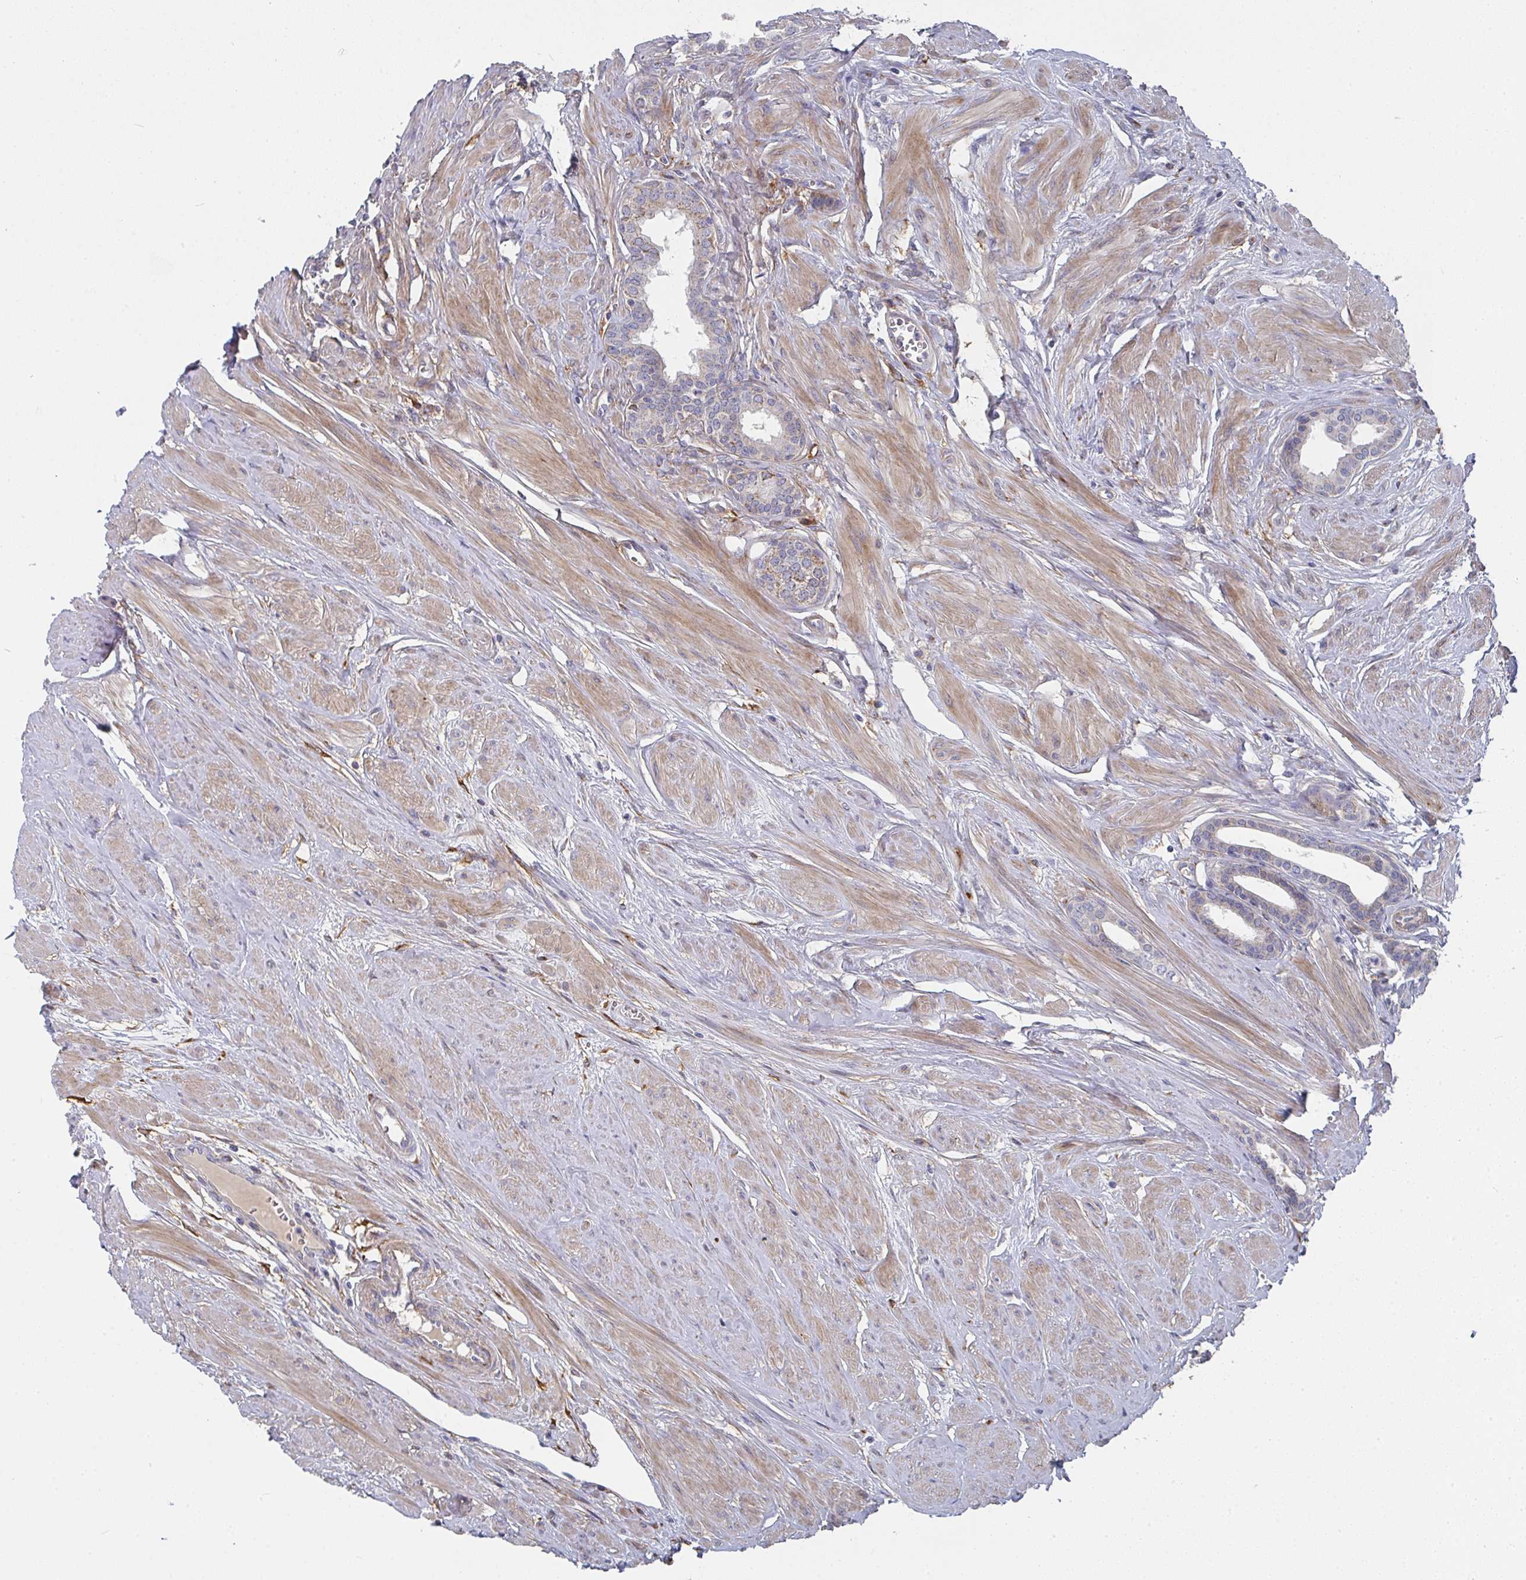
{"staining": {"intensity": "moderate", "quantity": ">75%", "location": "cytoplasmic/membranous"}, "tissue": "prostate", "cell_type": "Glandular cells", "image_type": "normal", "snomed": [{"axis": "morphology", "description": "Normal tissue, NOS"}, {"axis": "topography", "description": "Prostate"}, {"axis": "topography", "description": "Peripheral nerve tissue"}], "caption": "There is medium levels of moderate cytoplasmic/membranous staining in glandular cells of normal prostate, as demonstrated by immunohistochemical staining (brown color).", "gene": "RHEBL1", "patient": {"sex": "male", "age": 55}}